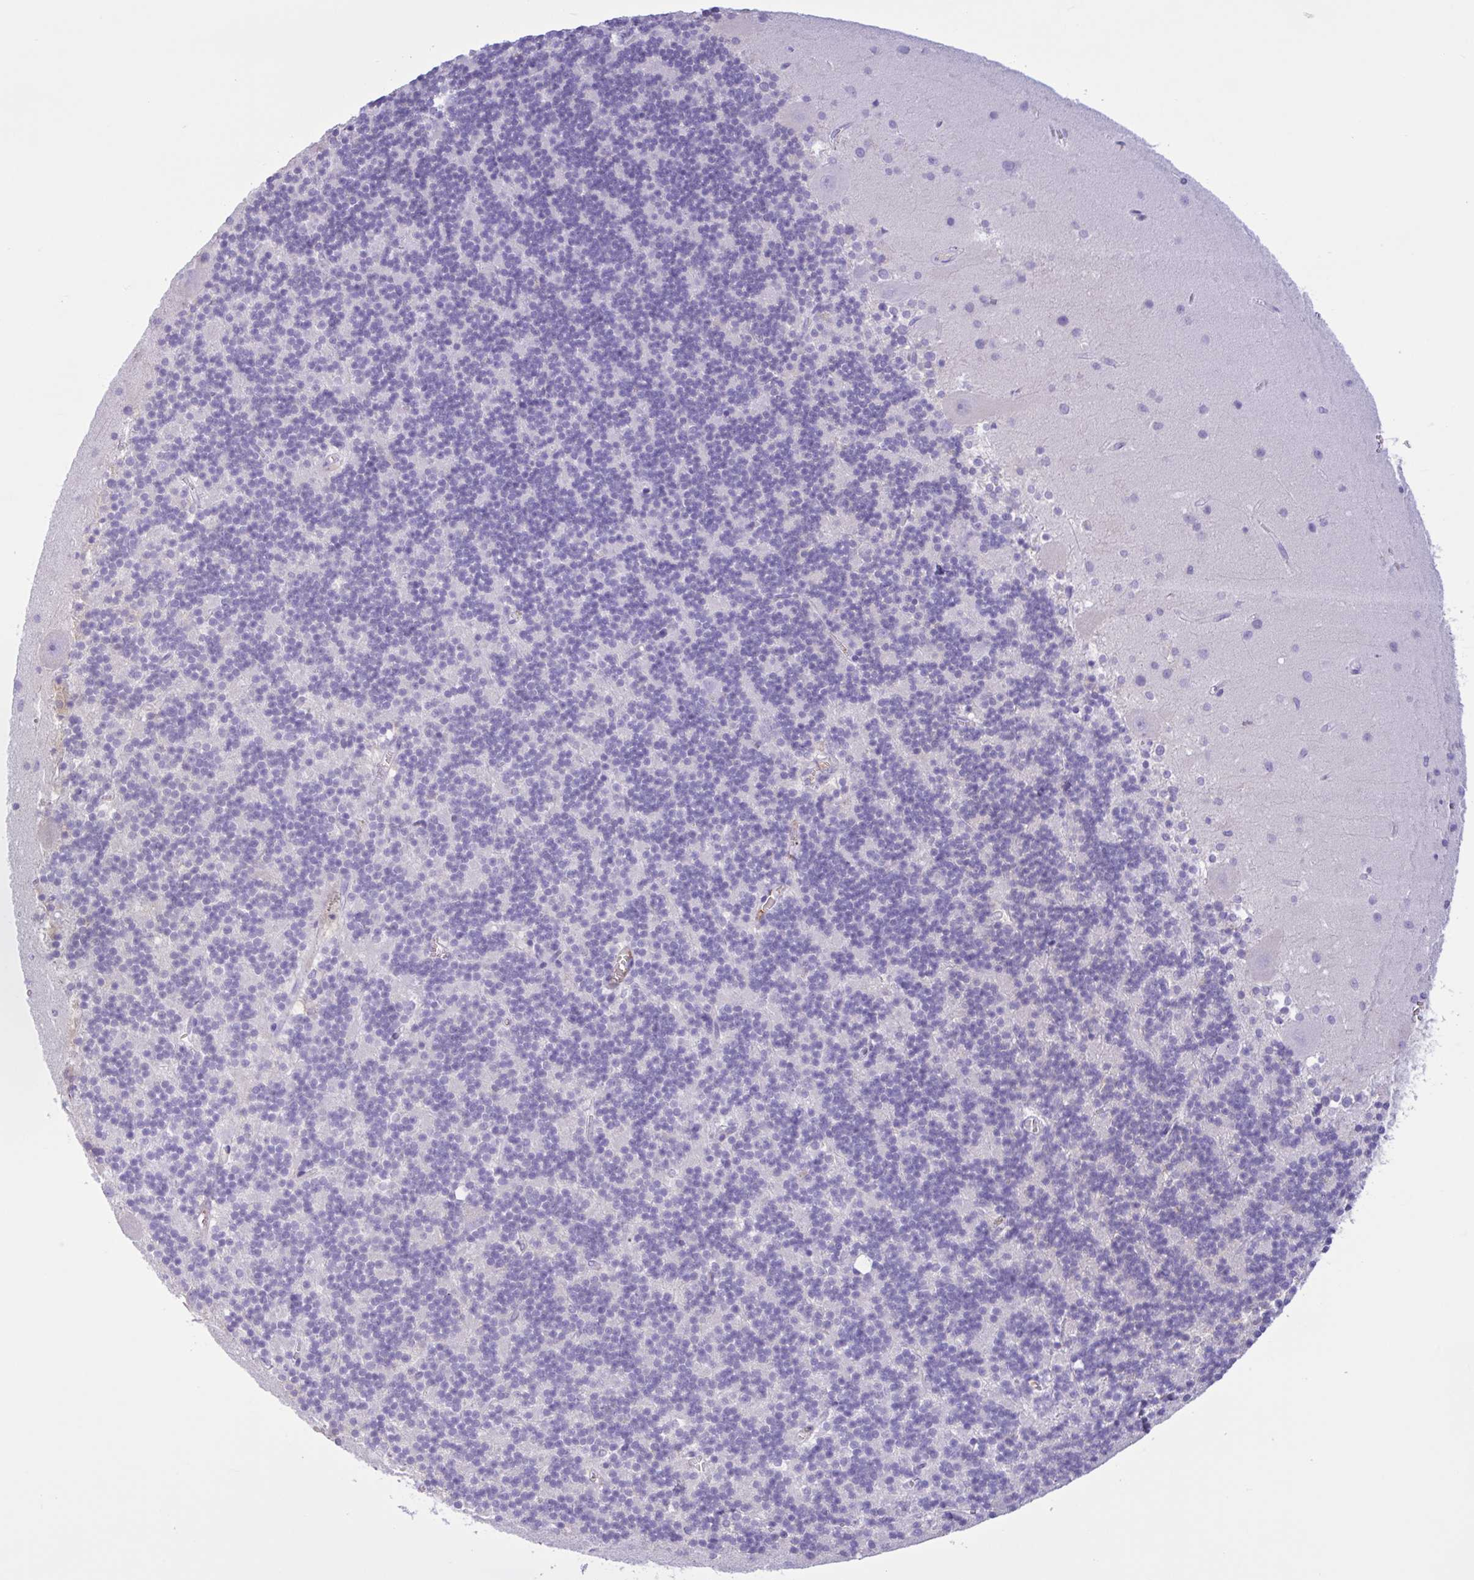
{"staining": {"intensity": "negative", "quantity": "none", "location": "none"}, "tissue": "cerebellum", "cell_type": "Cells in granular layer", "image_type": "normal", "snomed": [{"axis": "morphology", "description": "Normal tissue, NOS"}, {"axis": "topography", "description": "Cerebellum"}], "caption": "Human cerebellum stained for a protein using immunohistochemistry demonstrates no staining in cells in granular layer.", "gene": "LARGE2", "patient": {"sex": "male", "age": 54}}